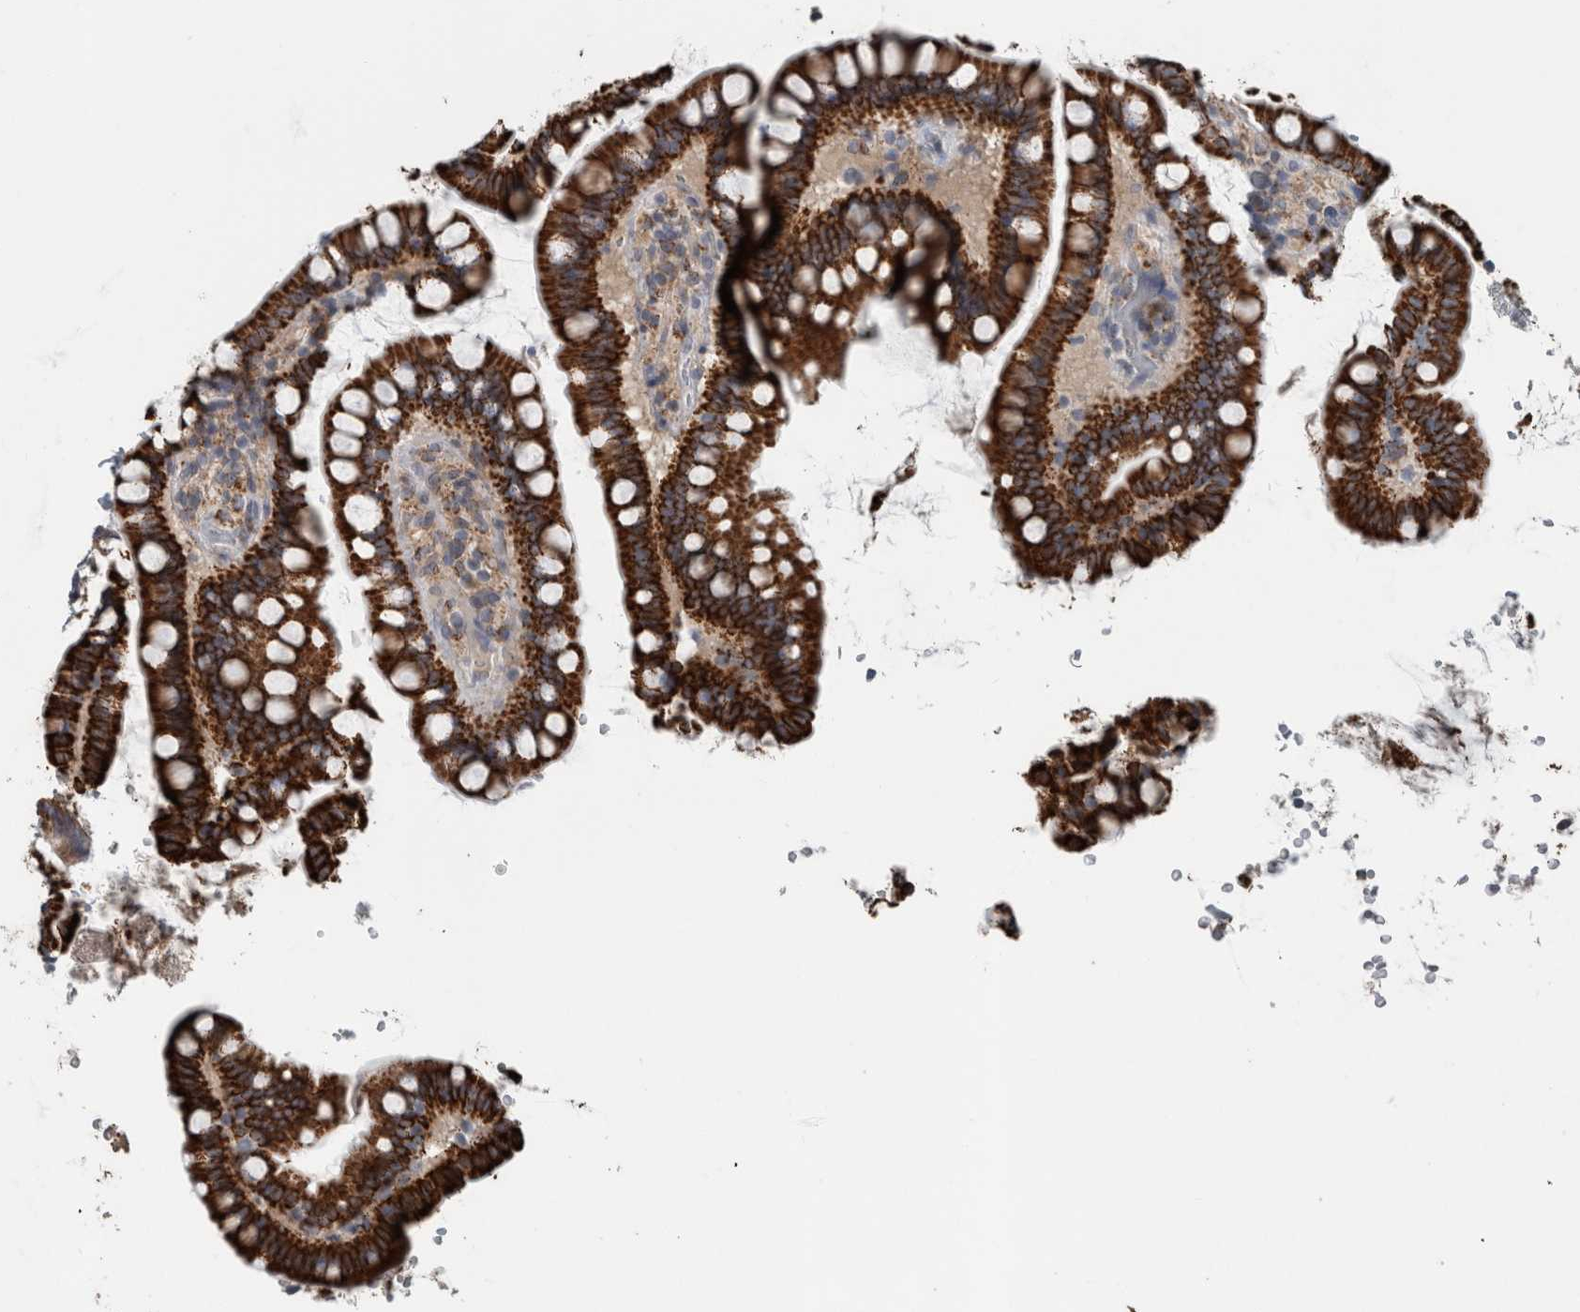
{"staining": {"intensity": "strong", "quantity": ">75%", "location": "cytoplasmic/membranous"}, "tissue": "small intestine", "cell_type": "Glandular cells", "image_type": "normal", "snomed": [{"axis": "morphology", "description": "Normal tissue, NOS"}, {"axis": "topography", "description": "Smooth muscle"}, {"axis": "topography", "description": "Small intestine"}], "caption": "Normal small intestine demonstrates strong cytoplasmic/membranous expression in about >75% of glandular cells, visualized by immunohistochemistry. (DAB IHC with brightfield microscopy, high magnification).", "gene": "ACSF2", "patient": {"sex": "female", "age": 84}}